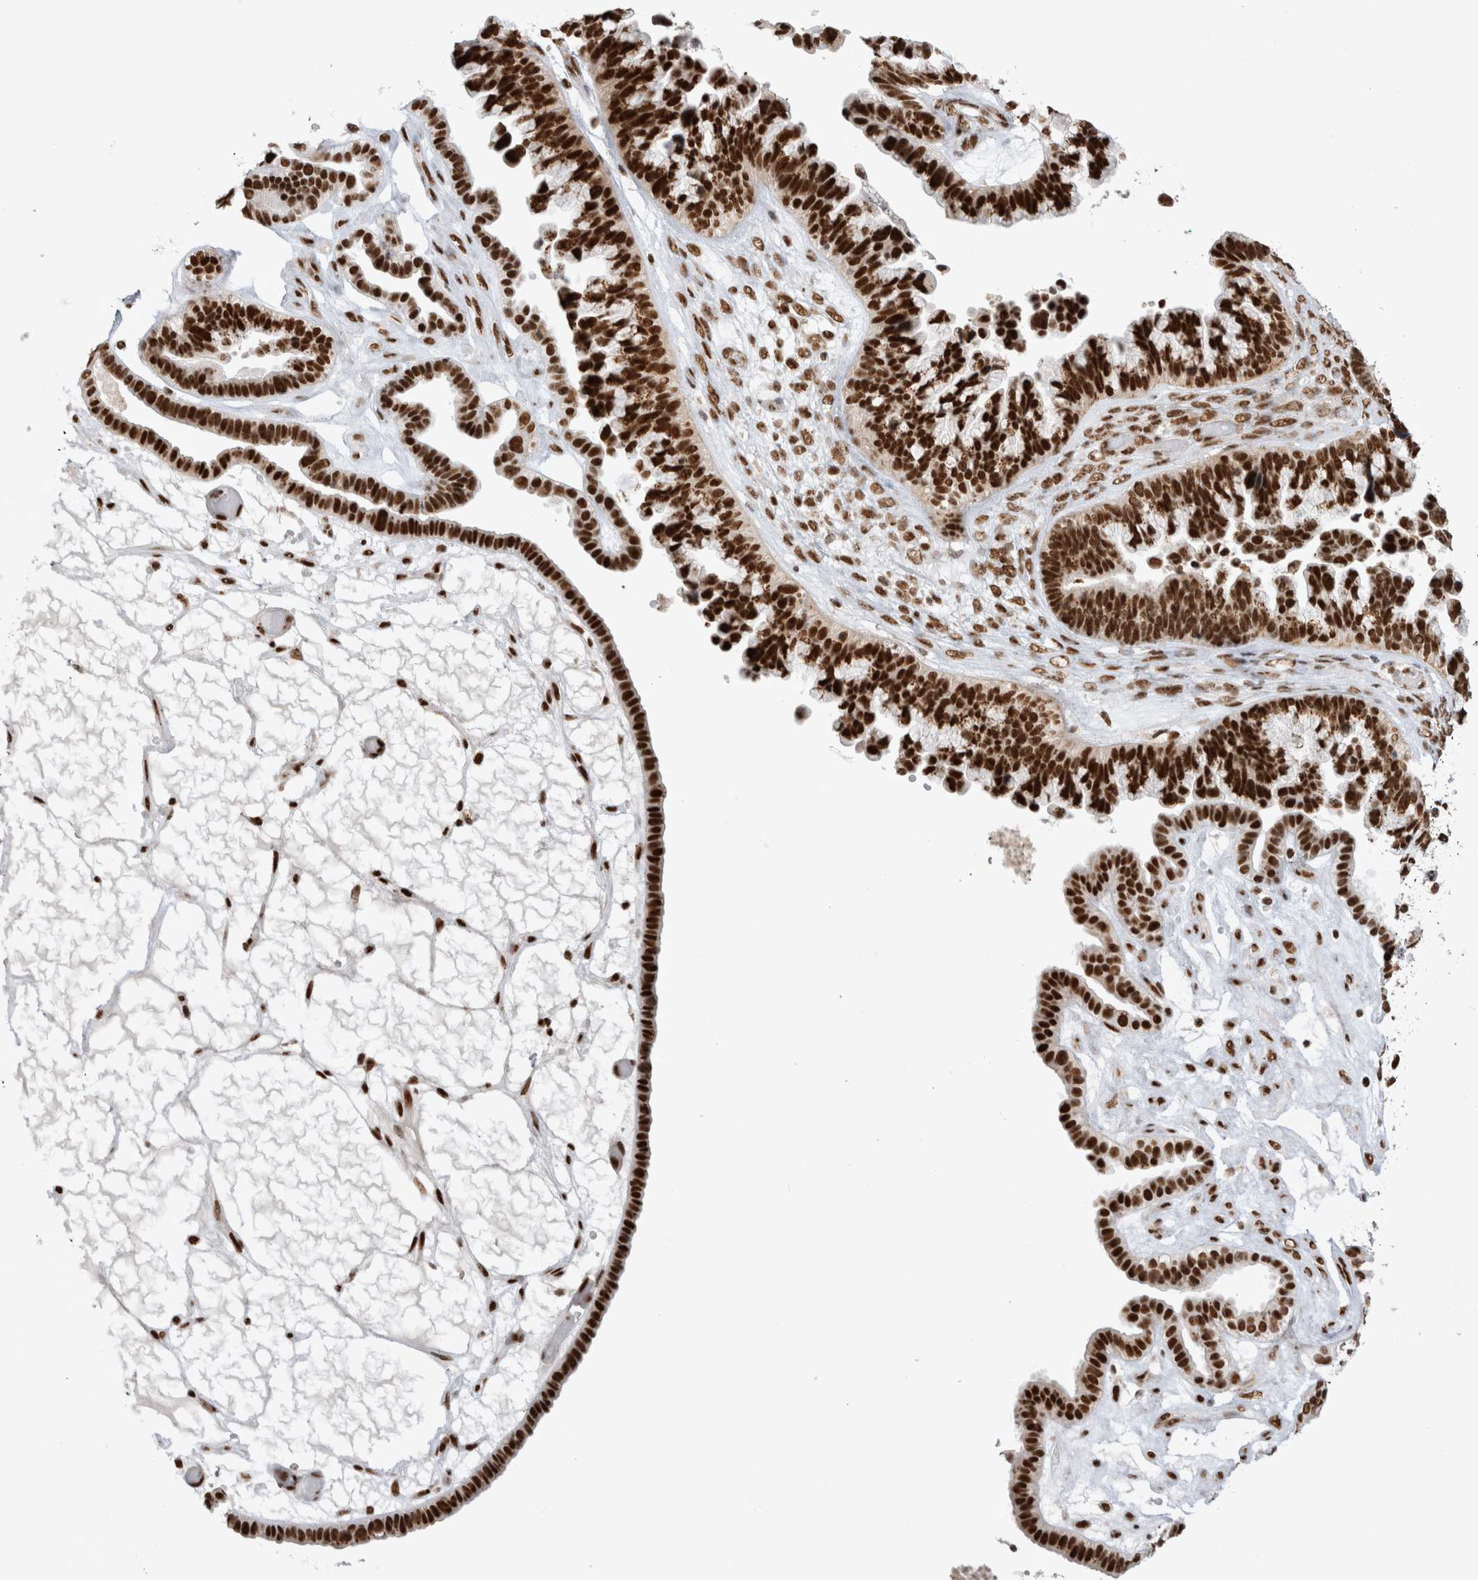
{"staining": {"intensity": "strong", "quantity": ">75%", "location": "nuclear"}, "tissue": "ovarian cancer", "cell_type": "Tumor cells", "image_type": "cancer", "snomed": [{"axis": "morphology", "description": "Cystadenocarcinoma, serous, NOS"}, {"axis": "topography", "description": "Ovary"}], "caption": "The micrograph displays immunohistochemical staining of serous cystadenocarcinoma (ovarian). There is strong nuclear staining is appreciated in about >75% of tumor cells.", "gene": "EYA2", "patient": {"sex": "female", "age": 56}}